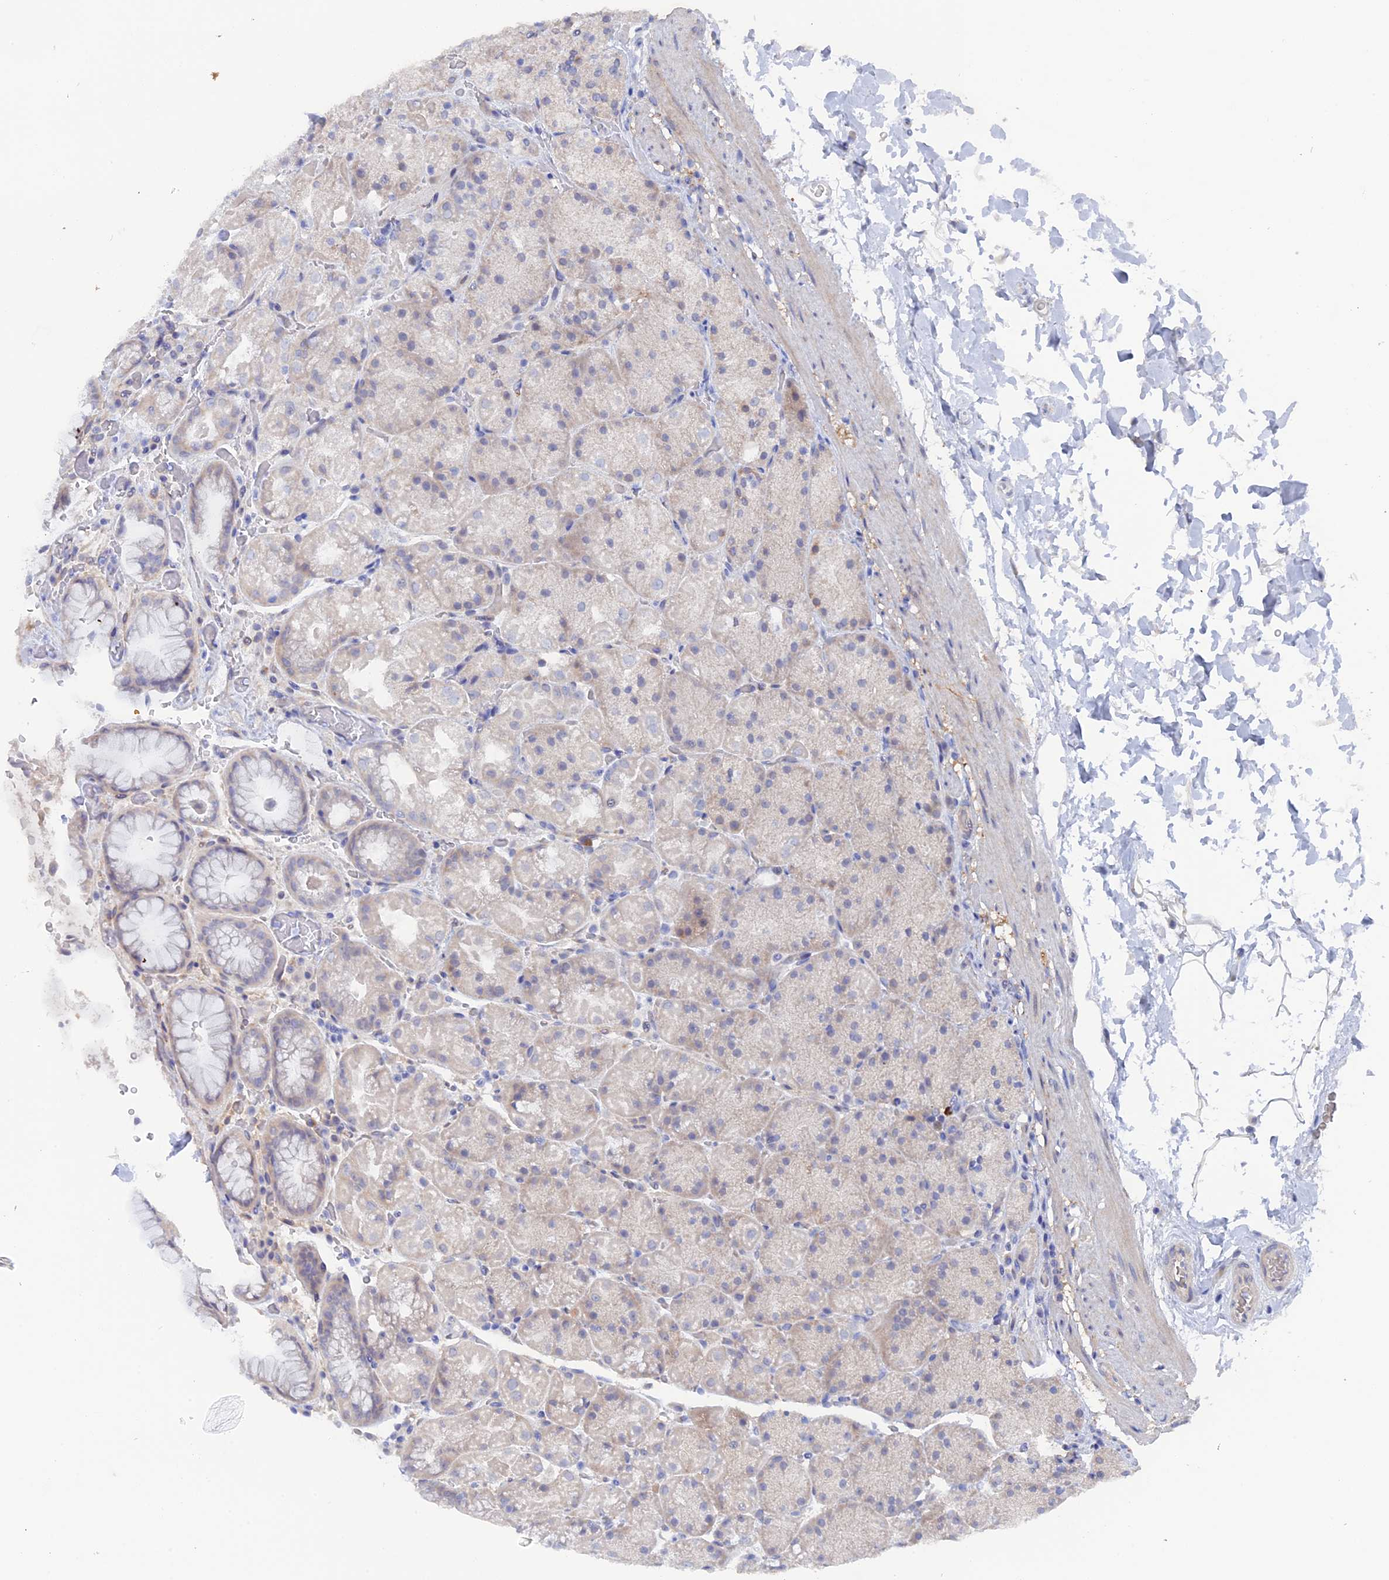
{"staining": {"intensity": "negative", "quantity": "none", "location": "none"}, "tissue": "stomach", "cell_type": "Glandular cells", "image_type": "normal", "snomed": [{"axis": "morphology", "description": "Normal tissue, NOS"}, {"axis": "topography", "description": "Stomach, upper"}, {"axis": "topography", "description": "Stomach, lower"}], "caption": "High power microscopy histopathology image of an IHC micrograph of unremarkable stomach, revealing no significant expression in glandular cells.", "gene": "DACT3", "patient": {"sex": "male", "age": 67}}